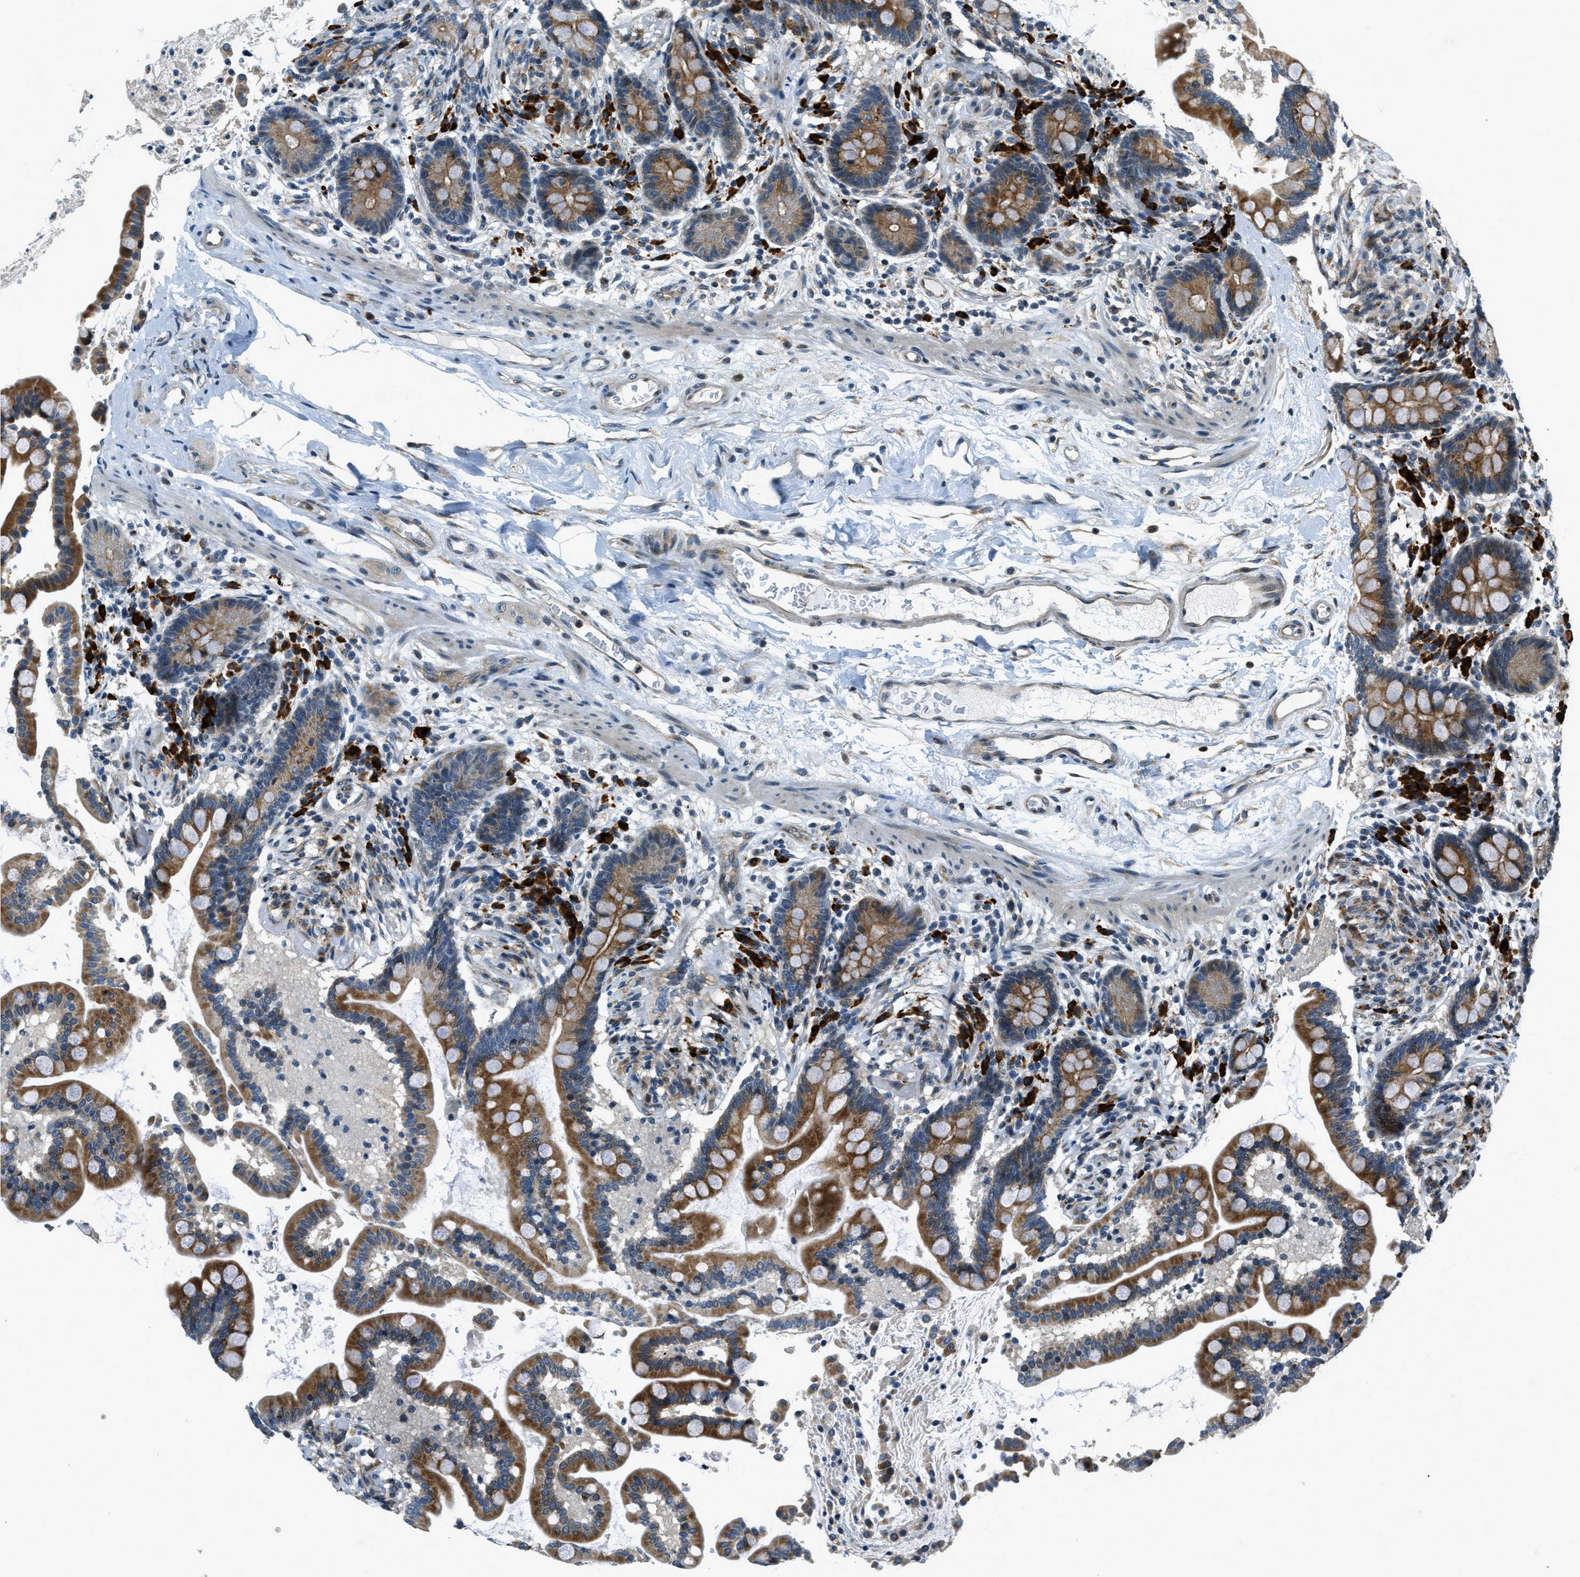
{"staining": {"intensity": "moderate", "quantity": ">75%", "location": "cytoplasmic/membranous"}, "tissue": "colon", "cell_type": "Endothelial cells", "image_type": "normal", "snomed": [{"axis": "morphology", "description": "Normal tissue, NOS"}, {"axis": "topography", "description": "Colon"}], "caption": "High-power microscopy captured an IHC histopathology image of benign colon, revealing moderate cytoplasmic/membranous expression in approximately >75% of endothelial cells. (DAB (3,3'-diaminobenzidine) IHC with brightfield microscopy, high magnification).", "gene": "HERC2", "patient": {"sex": "male", "age": 73}}